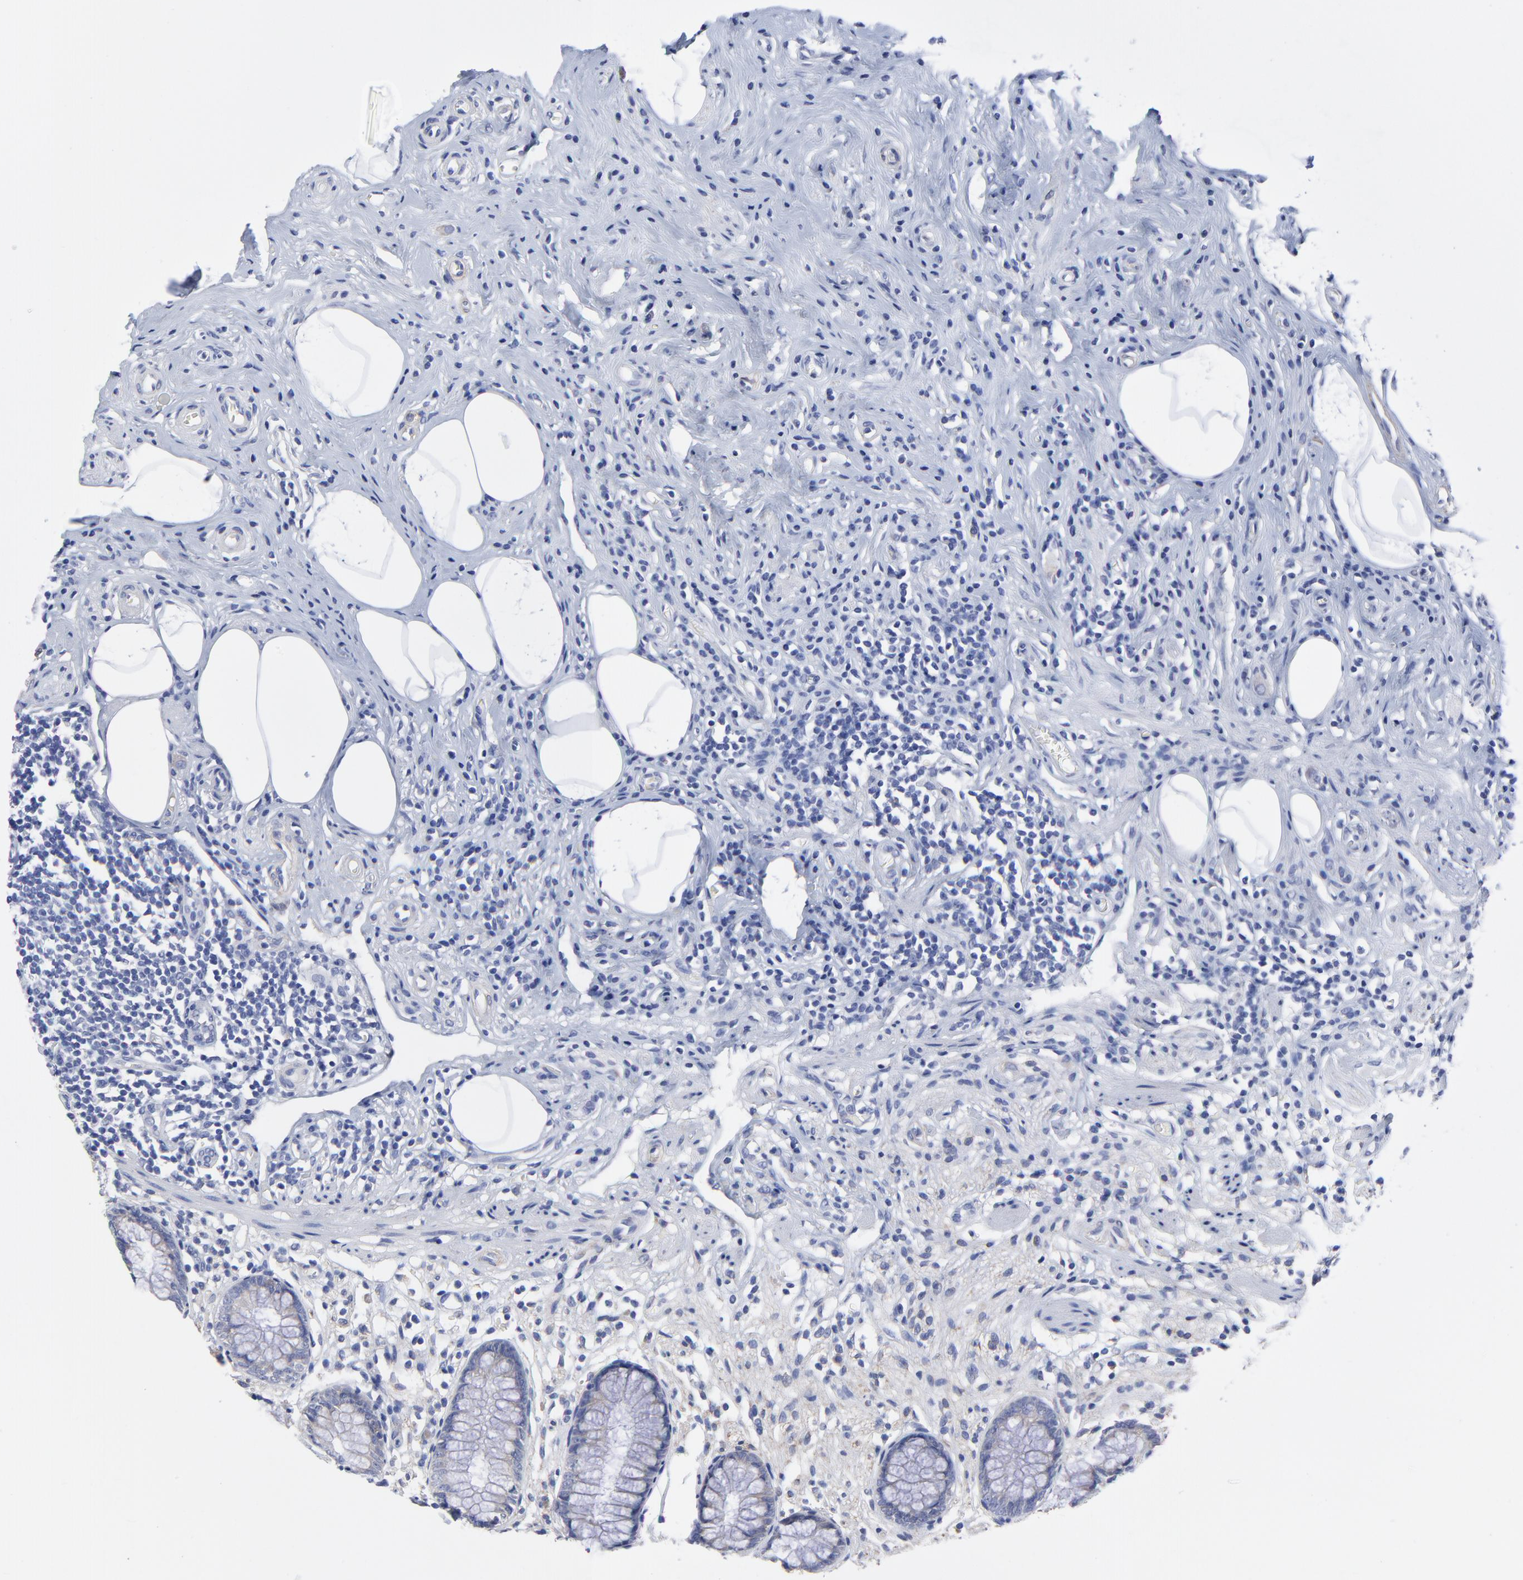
{"staining": {"intensity": "weak", "quantity": ">75%", "location": "cytoplasmic/membranous"}, "tissue": "appendix", "cell_type": "Glandular cells", "image_type": "normal", "snomed": [{"axis": "morphology", "description": "Normal tissue, NOS"}, {"axis": "topography", "description": "Appendix"}], "caption": "IHC of normal appendix exhibits low levels of weak cytoplasmic/membranous staining in about >75% of glandular cells.", "gene": "DUSP9", "patient": {"sex": "male", "age": 38}}